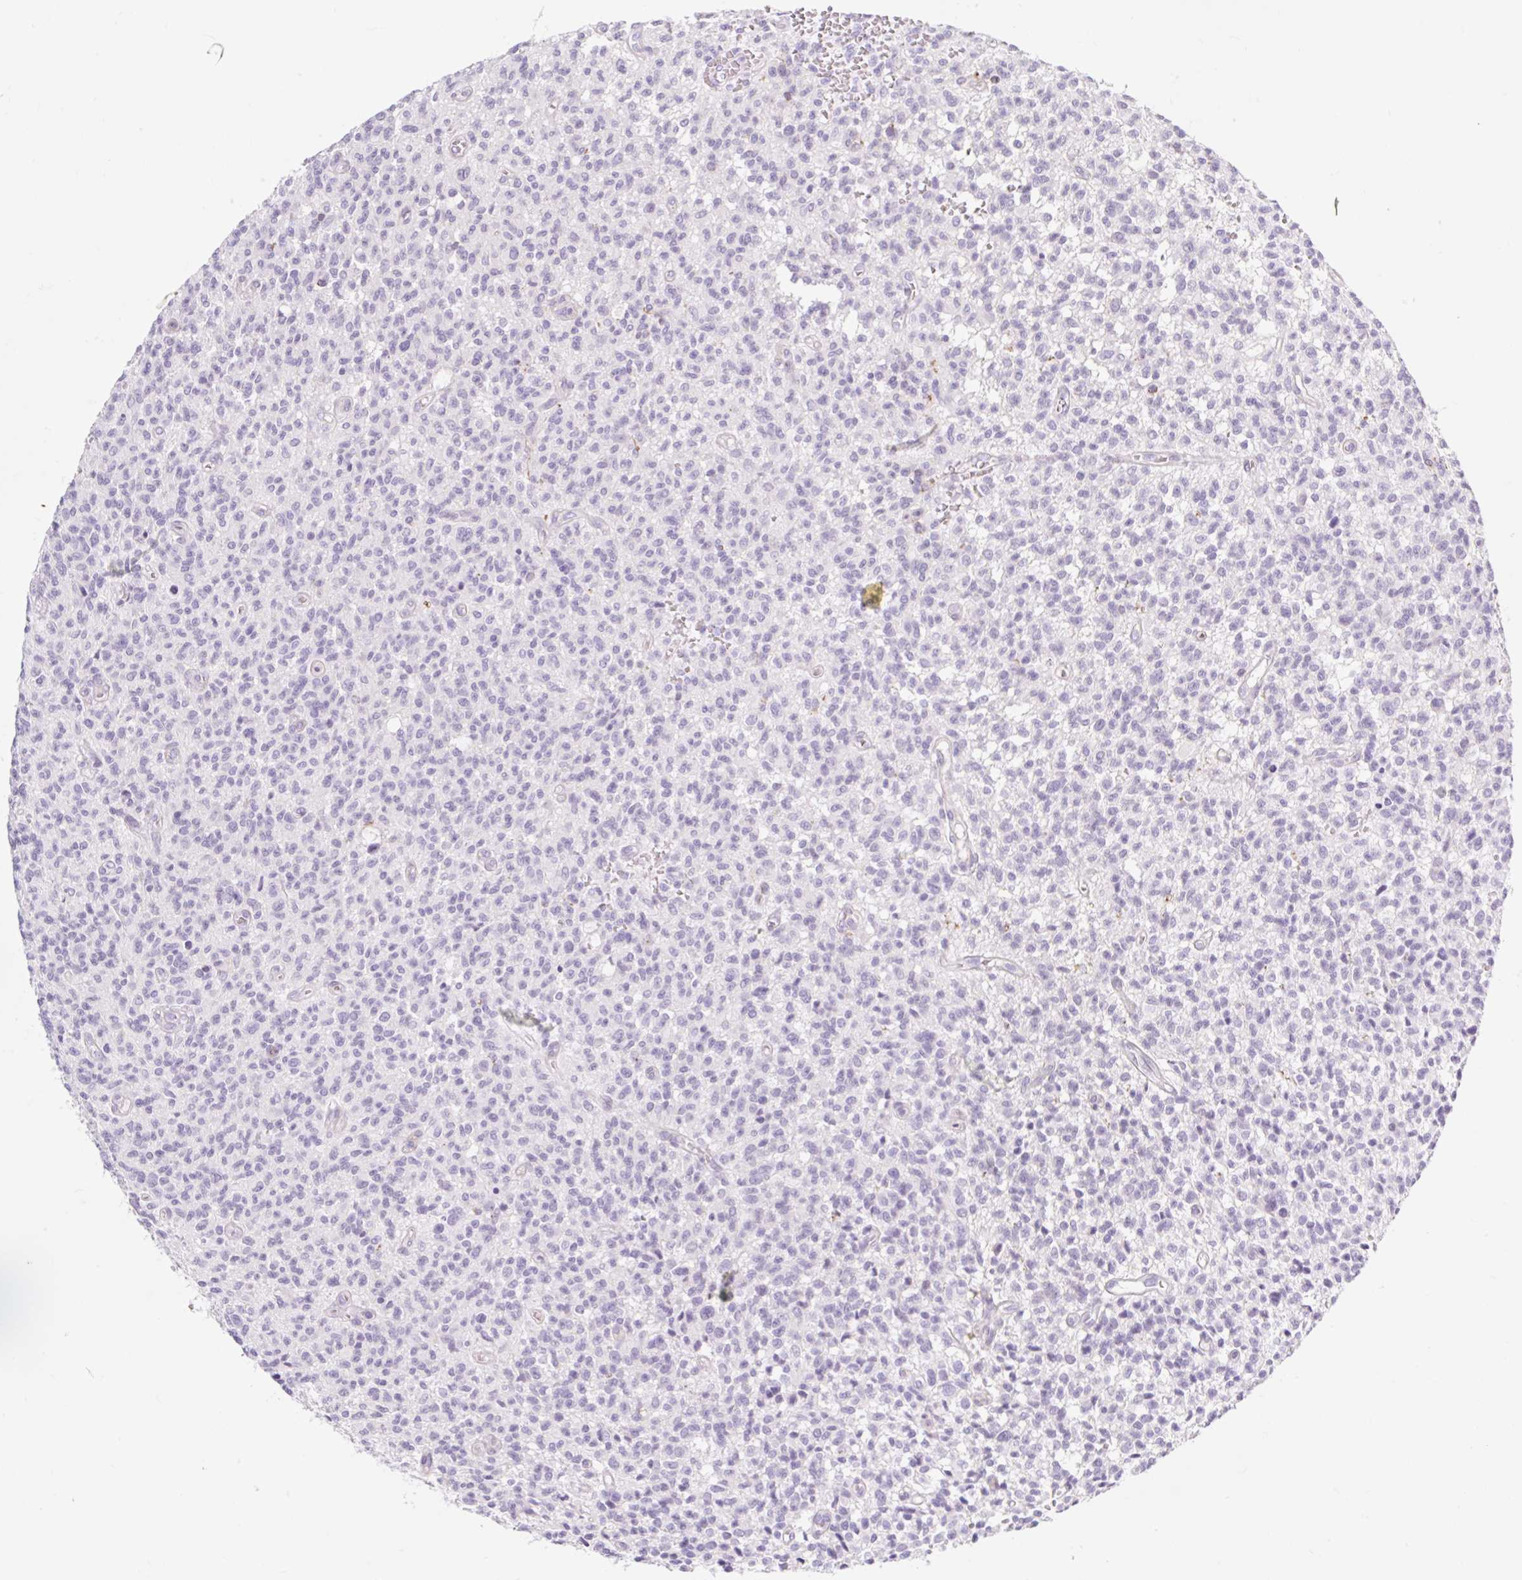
{"staining": {"intensity": "negative", "quantity": "none", "location": "none"}, "tissue": "glioma", "cell_type": "Tumor cells", "image_type": "cancer", "snomed": [{"axis": "morphology", "description": "Glioma, malignant, Low grade"}, {"axis": "topography", "description": "Brain"}], "caption": "High power microscopy histopathology image of an IHC image of glioma, revealing no significant expression in tumor cells. (Stains: DAB immunohistochemistry with hematoxylin counter stain, Microscopy: brightfield microscopy at high magnification).", "gene": "BCAS1", "patient": {"sex": "male", "age": 64}}